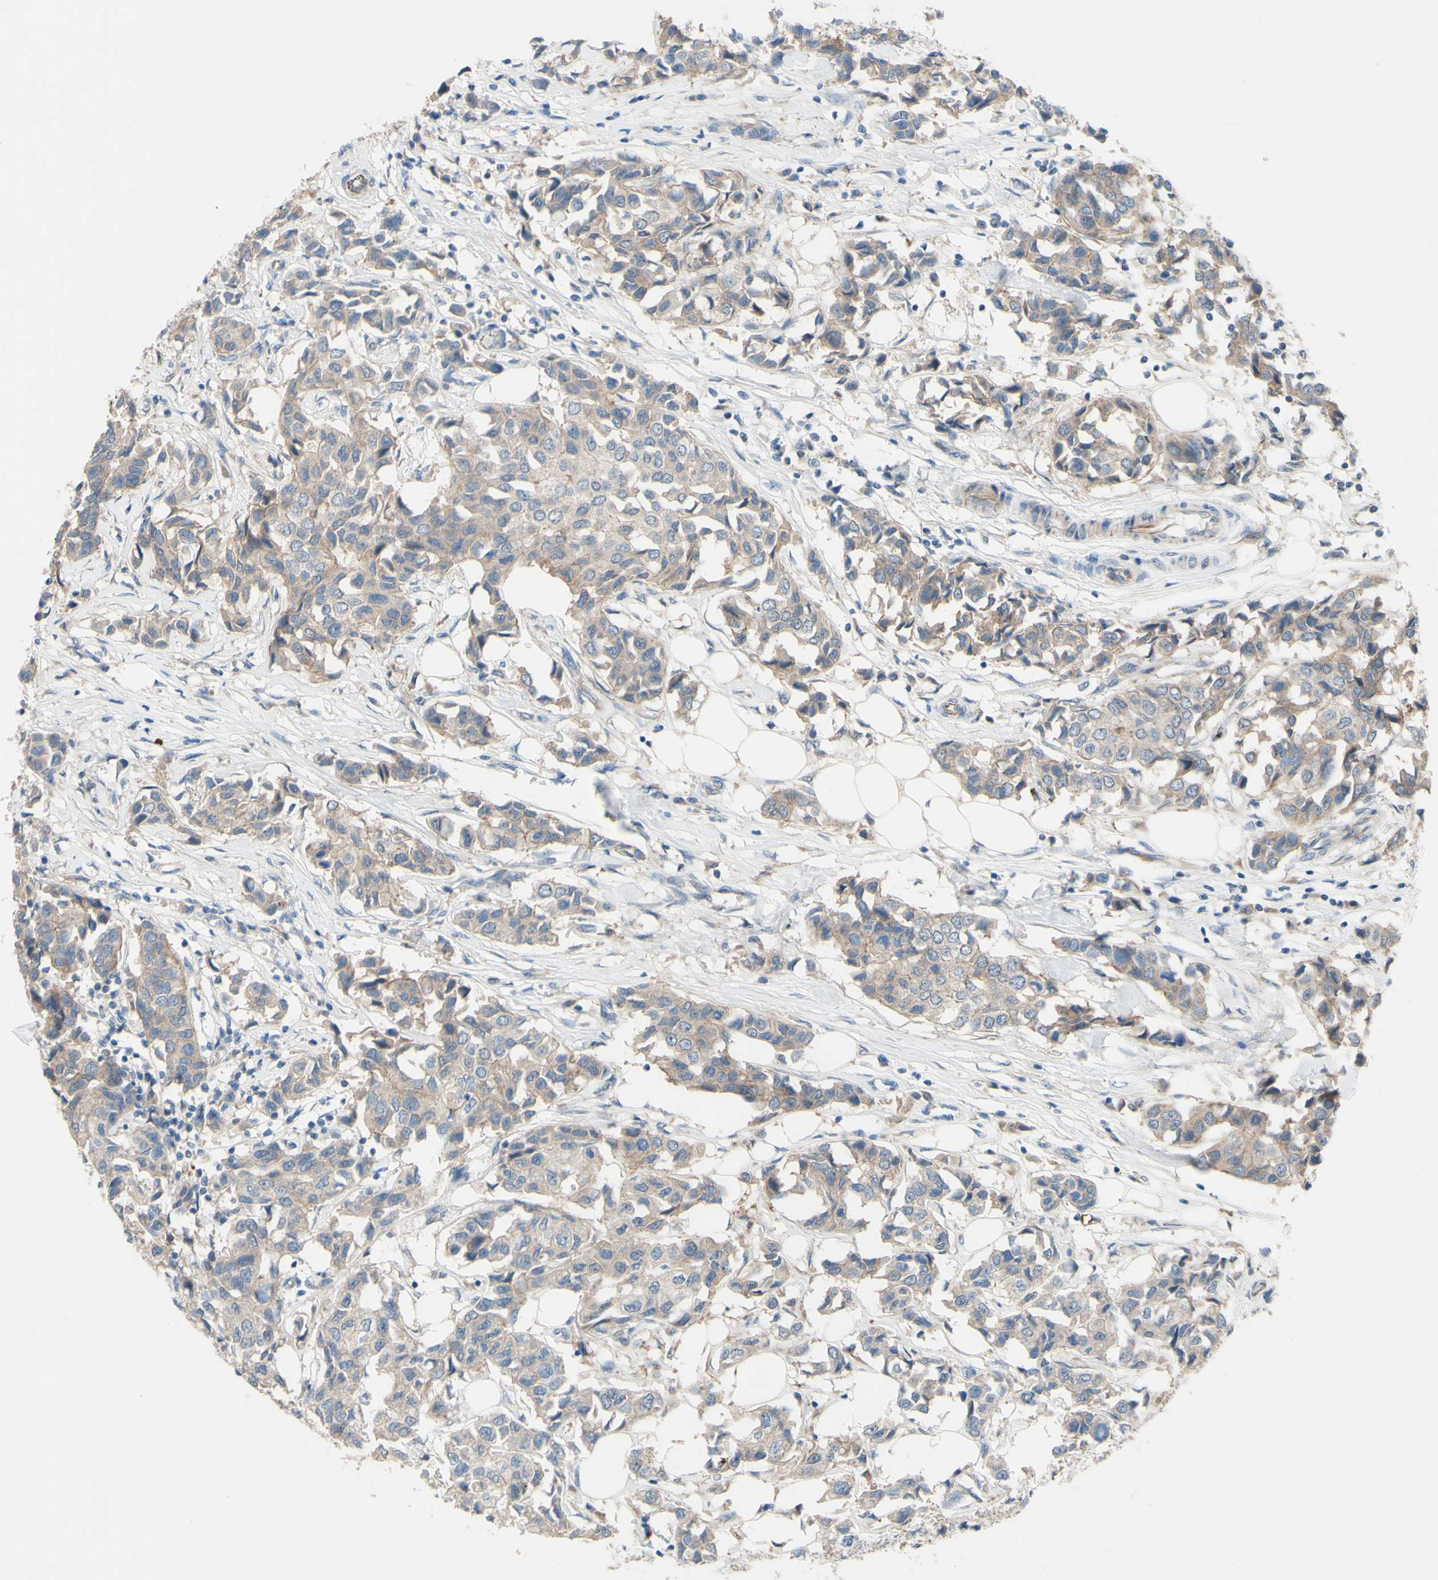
{"staining": {"intensity": "weak", "quantity": ">75%", "location": "cytoplasmic/membranous"}, "tissue": "breast cancer", "cell_type": "Tumor cells", "image_type": "cancer", "snomed": [{"axis": "morphology", "description": "Duct carcinoma"}, {"axis": "topography", "description": "Breast"}], "caption": "The image exhibits a brown stain indicating the presence of a protein in the cytoplasmic/membranous of tumor cells in infiltrating ductal carcinoma (breast).", "gene": "CDCP1", "patient": {"sex": "female", "age": 80}}